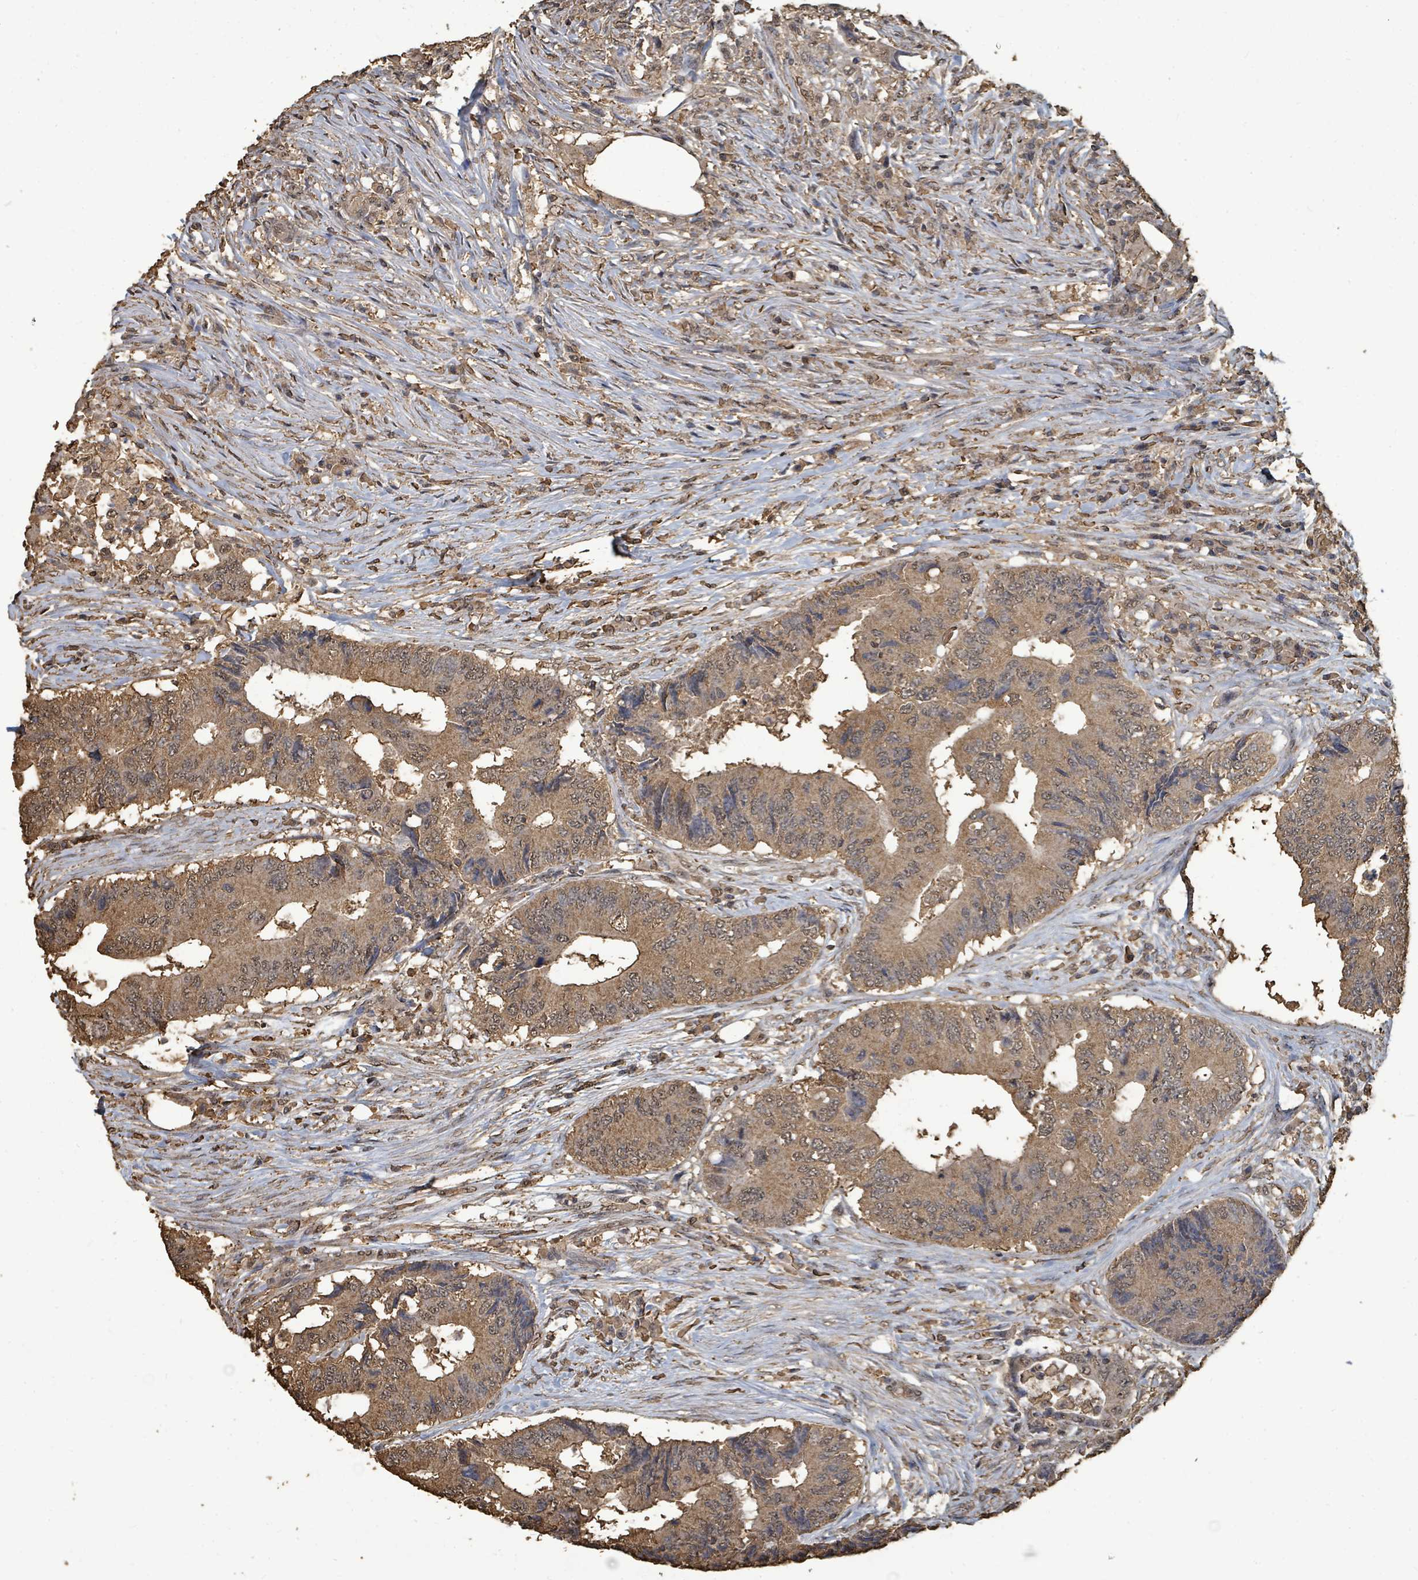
{"staining": {"intensity": "moderate", "quantity": ">75%", "location": "cytoplasmic/membranous"}, "tissue": "colorectal cancer", "cell_type": "Tumor cells", "image_type": "cancer", "snomed": [{"axis": "morphology", "description": "Adenocarcinoma, NOS"}, {"axis": "topography", "description": "Colon"}], "caption": "About >75% of tumor cells in human colorectal cancer (adenocarcinoma) demonstrate moderate cytoplasmic/membranous protein expression as visualized by brown immunohistochemical staining.", "gene": "C6orf52", "patient": {"sex": "male", "age": 71}}